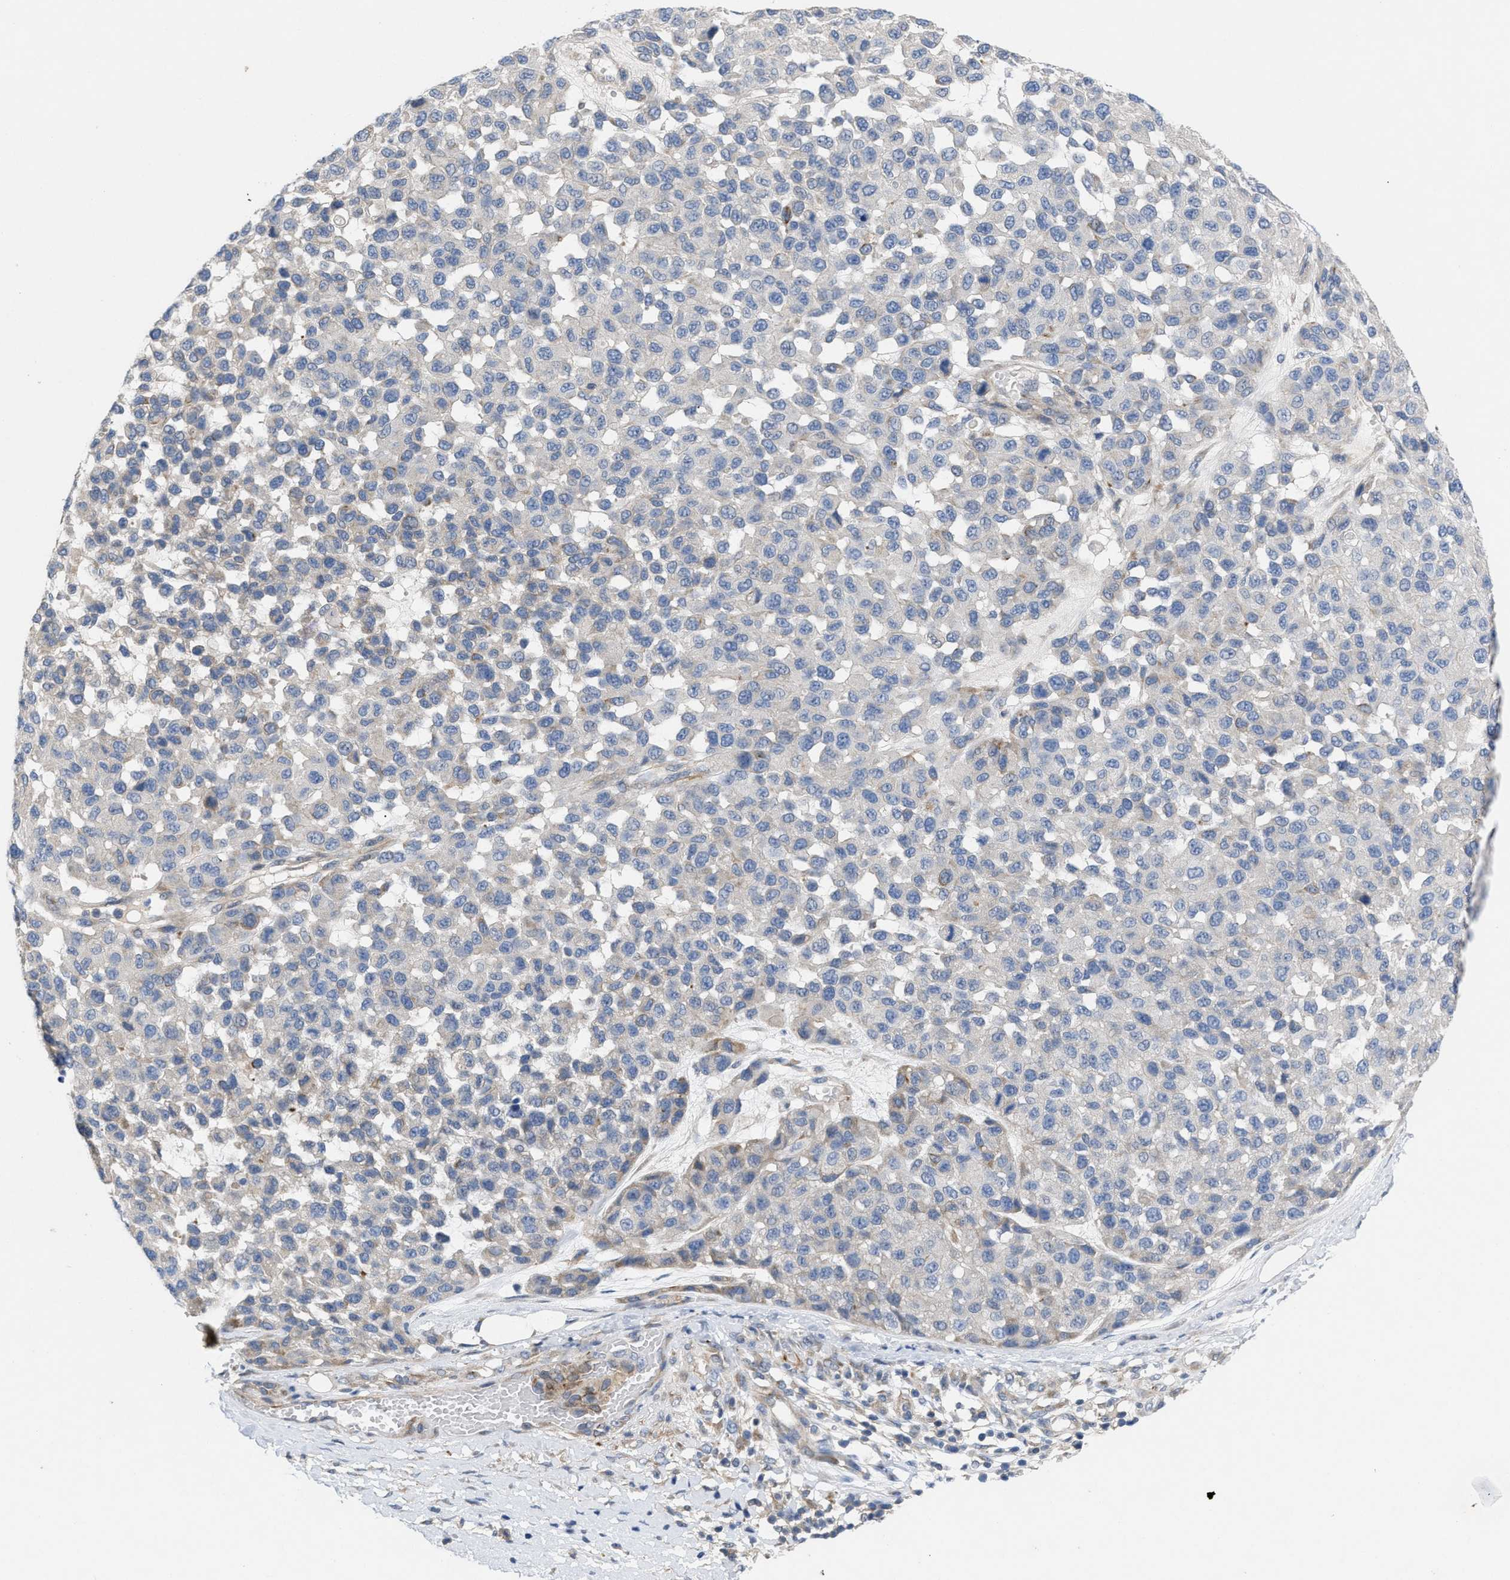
{"staining": {"intensity": "negative", "quantity": "none", "location": "none"}, "tissue": "melanoma", "cell_type": "Tumor cells", "image_type": "cancer", "snomed": [{"axis": "morphology", "description": "Malignant melanoma, NOS"}, {"axis": "topography", "description": "Skin"}], "caption": "An IHC micrograph of malignant melanoma is shown. There is no staining in tumor cells of malignant melanoma. (DAB IHC visualized using brightfield microscopy, high magnification).", "gene": "TMEM131", "patient": {"sex": "male", "age": 62}}